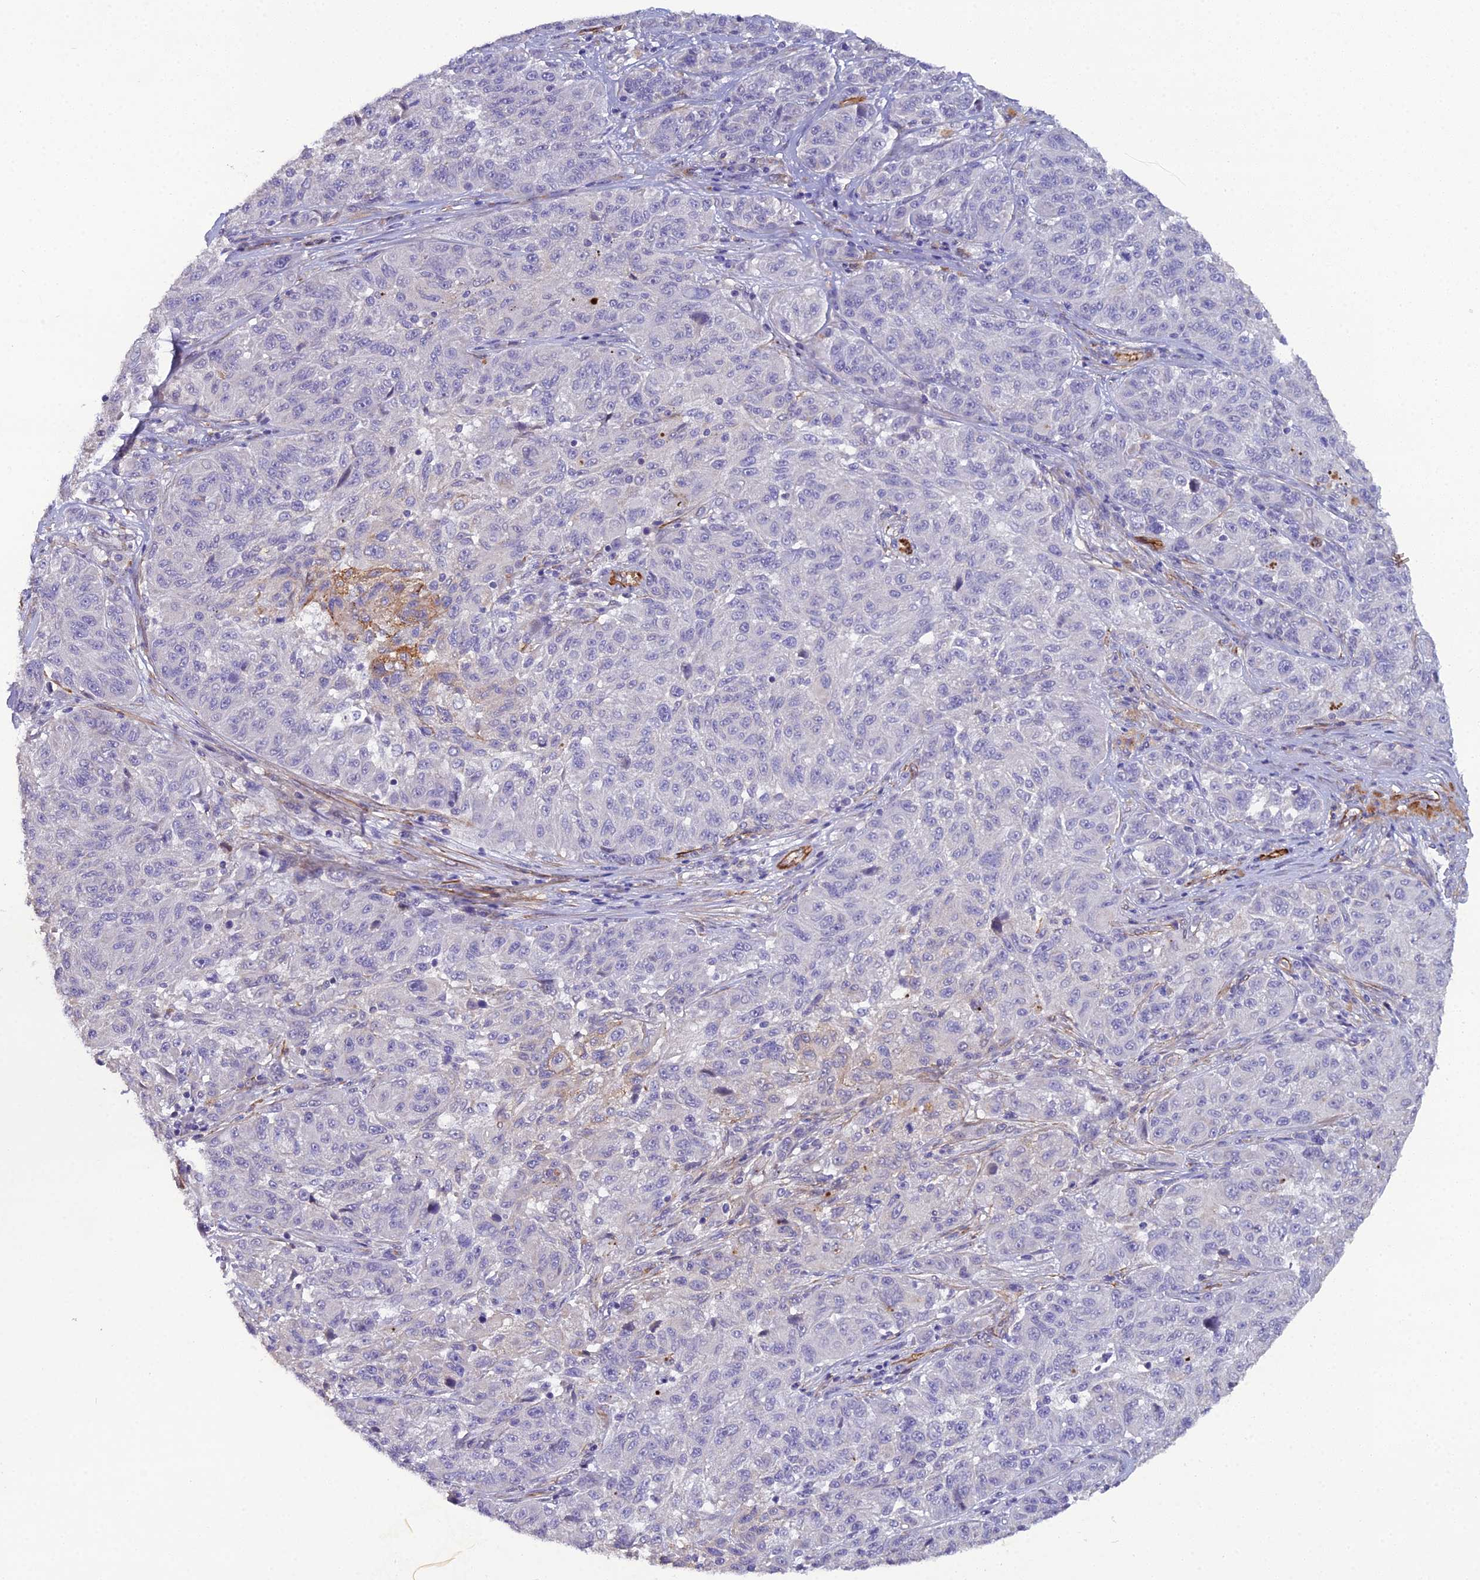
{"staining": {"intensity": "weak", "quantity": "<25%", "location": "cytoplasmic/membranous"}, "tissue": "melanoma", "cell_type": "Tumor cells", "image_type": "cancer", "snomed": [{"axis": "morphology", "description": "Malignant melanoma, NOS"}, {"axis": "topography", "description": "Skin"}], "caption": "Melanoma stained for a protein using immunohistochemistry (IHC) demonstrates no staining tumor cells.", "gene": "CFAP47", "patient": {"sex": "male", "age": 53}}